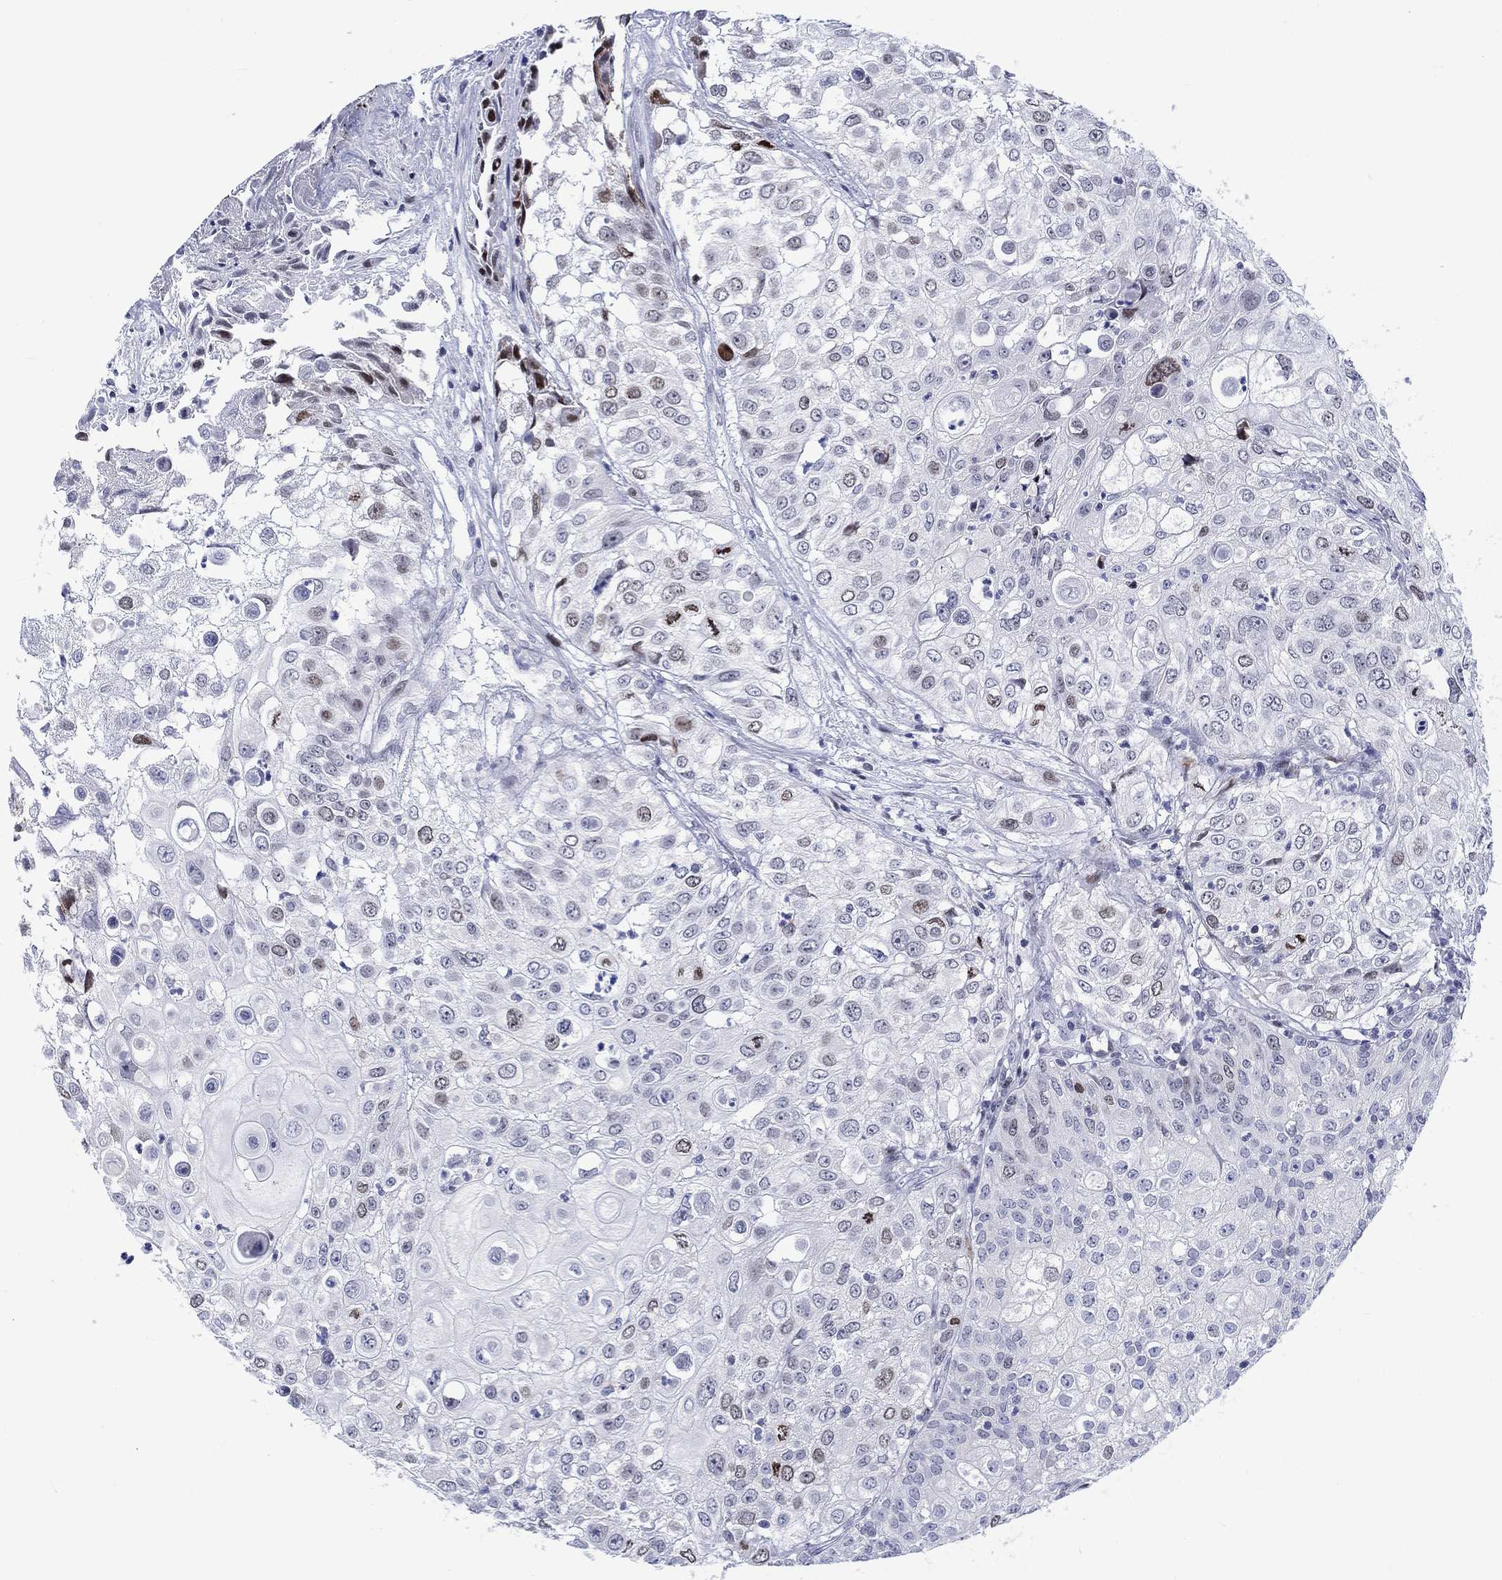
{"staining": {"intensity": "moderate", "quantity": "<25%", "location": "nuclear"}, "tissue": "urothelial cancer", "cell_type": "Tumor cells", "image_type": "cancer", "snomed": [{"axis": "morphology", "description": "Urothelial carcinoma, High grade"}, {"axis": "topography", "description": "Urinary bladder"}], "caption": "IHC histopathology image of neoplastic tissue: urothelial carcinoma (high-grade) stained using immunohistochemistry (IHC) shows low levels of moderate protein expression localized specifically in the nuclear of tumor cells, appearing as a nuclear brown color.", "gene": "CDCA2", "patient": {"sex": "female", "age": 79}}